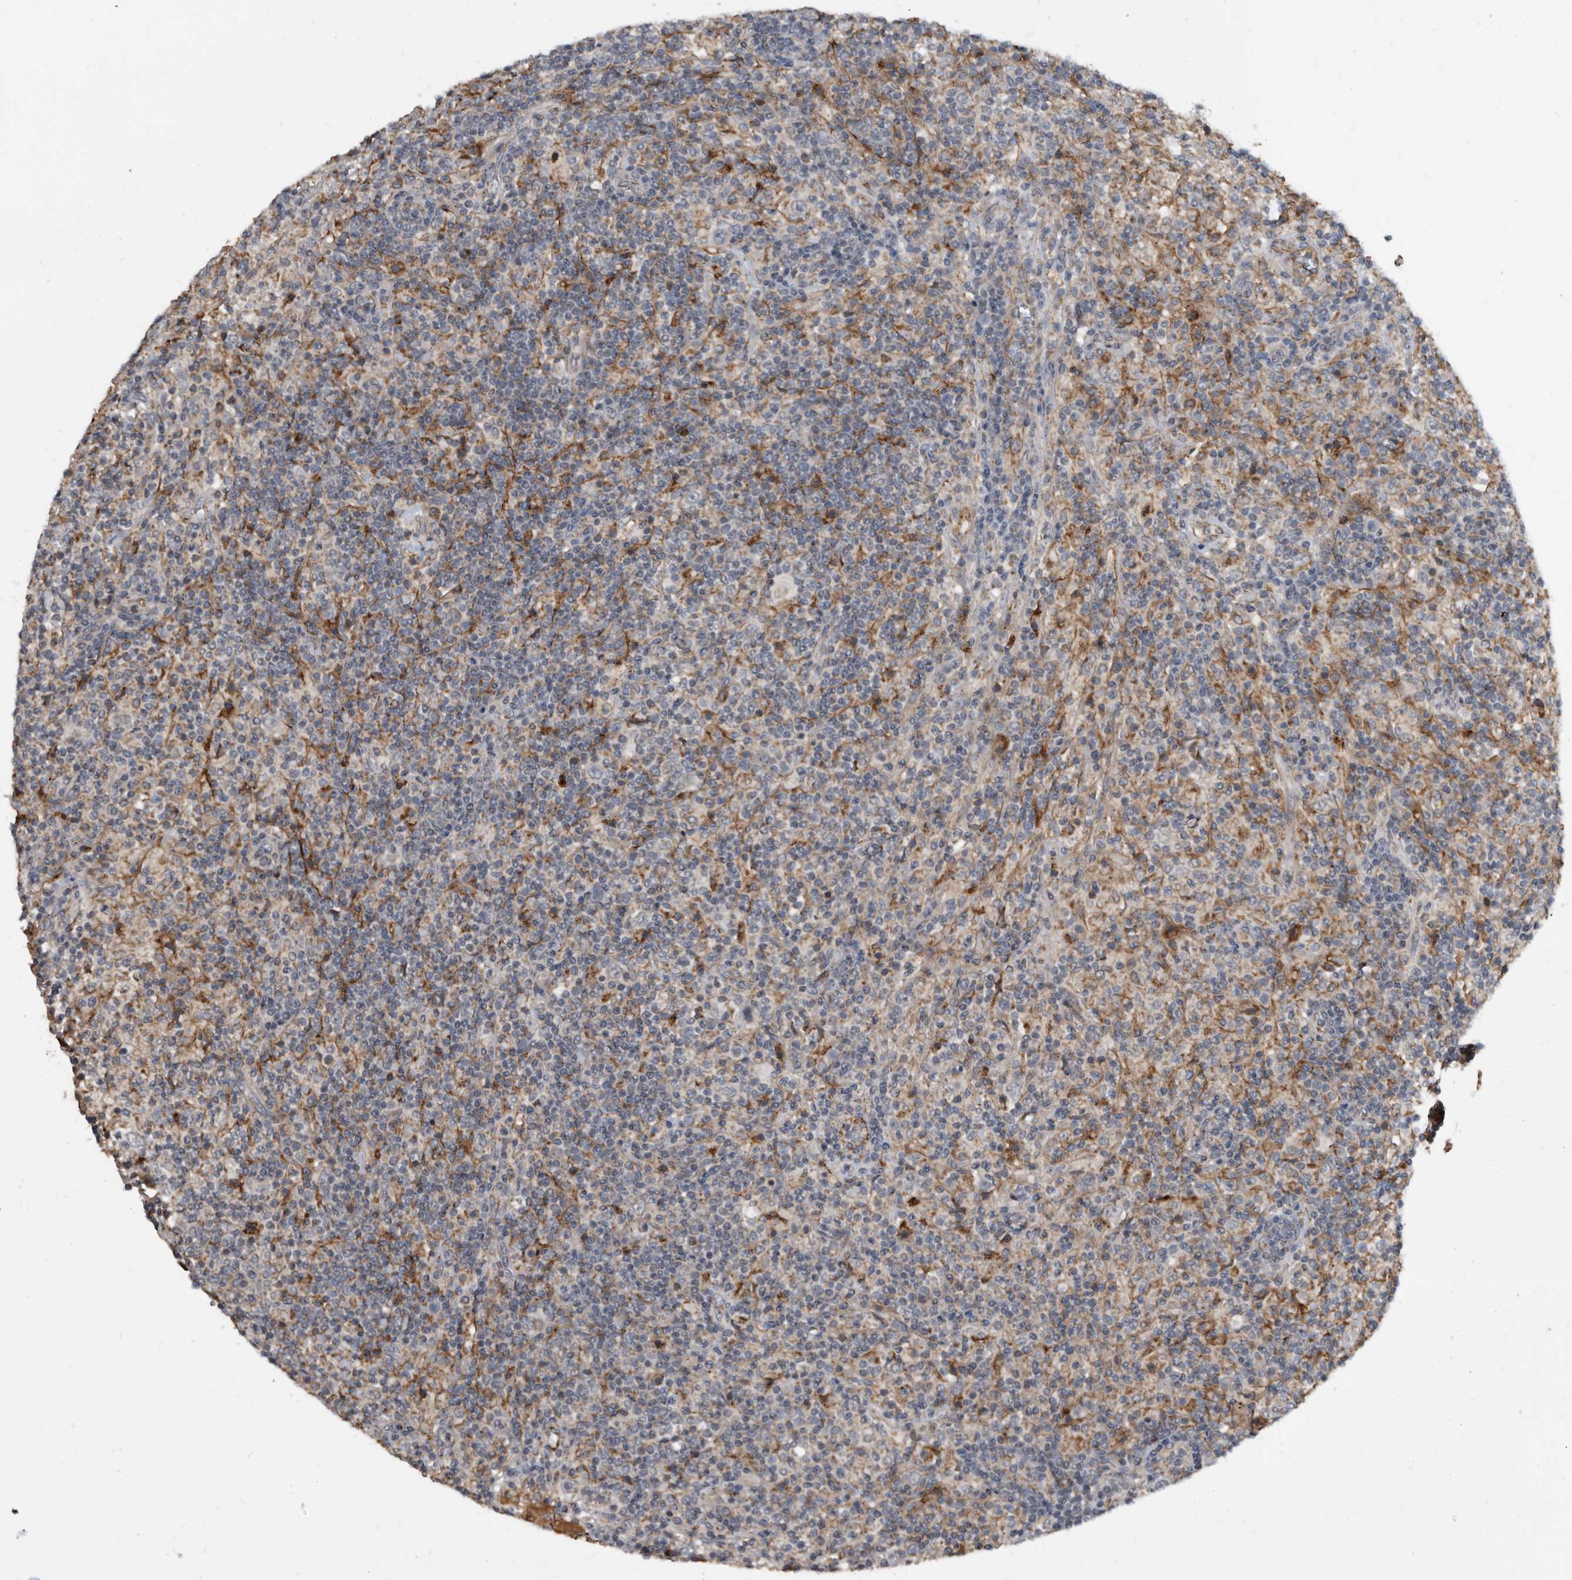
{"staining": {"intensity": "negative", "quantity": "none", "location": "none"}, "tissue": "lymphoma", "cell_type": "Tumor cells", "image_type": "cancer", "snomed": [{"axis": "morphology", "description": "Hodgkin's disease, NOS"}, {"axis": "topography", "description": "Lymph node"}], "caption": "This is a image of immunohistochemistry (IHC) staining of Hodgkin's disease, which shows no expression in tumor cells.", "gene": "PI15", "patient": {"sex": "male", "age": 70}}